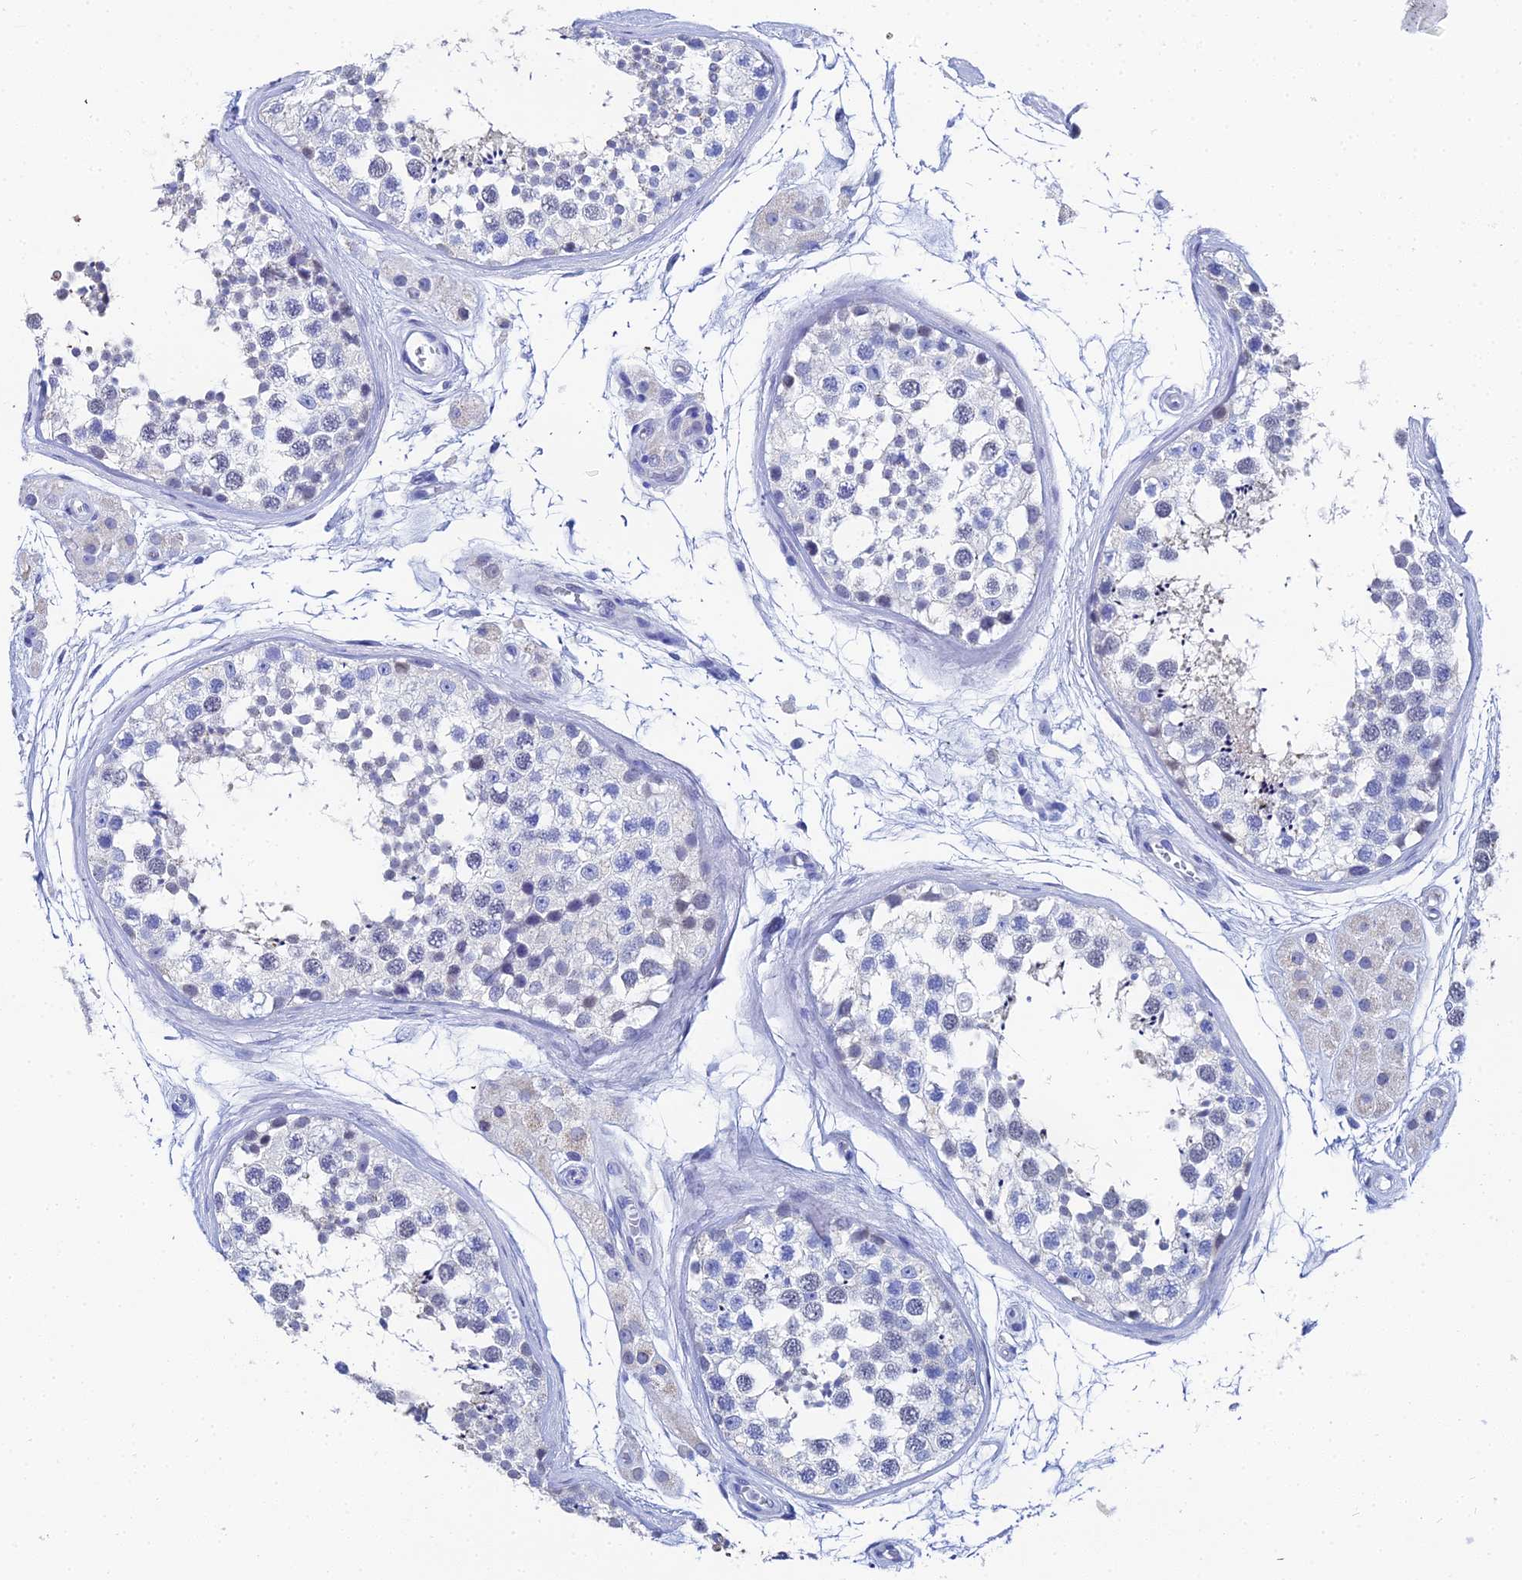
{"staining": {"intensity": "negative", "quantity": "none", "location": "none"}, "tissue": "testis", "cell_type": "Cells in seminiferous ducts", "image_type": "normal", "snomed": [{"axis": "morphology", "description": "Normal tissue, NOS"}, {"axis": "topography", "description": "Testis"}], "caption": "A high-resolution photomicrograph shows IHC staining of unremarkable testis, which displays no significant staining in cells in seminiferous ducts.", "gene": "OCM2", "patient": {"sex": "male", "age": 56}}